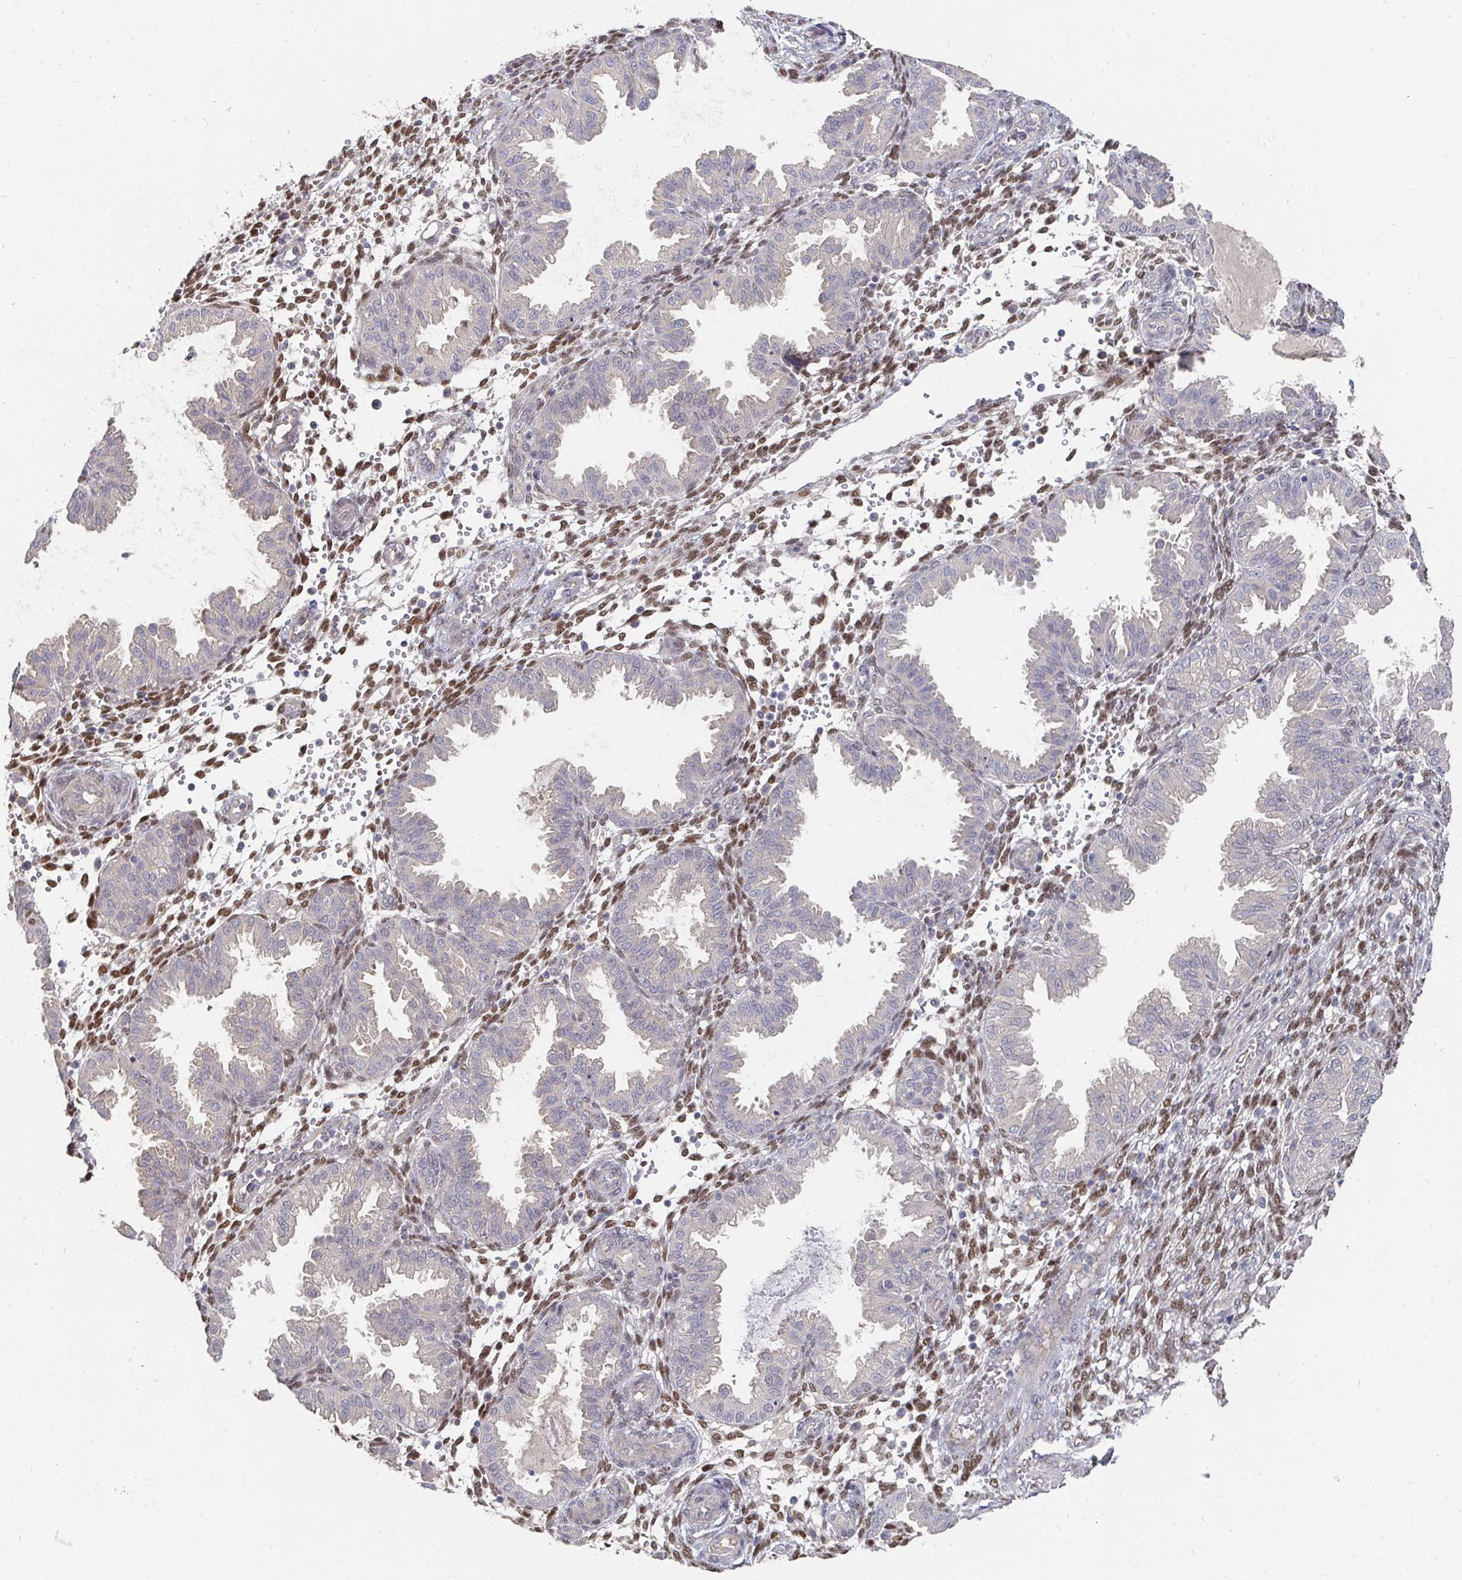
{"staining": {"intensity": "moderate", "quantity": "25%-75%", "location": "nuclear"}, "tissue": "endometrium", "cell_type": "Cells in endometrial stroma", "image_type": "normal", "snomed": [{"axis": "morphology", "description": "Normal tissue, NOS"}, {"axis": "topography", "description": "Endometrium"}], "caption": "The micrograph exhibits immunohistochemical staining of normal endometrium. There is moderate nuclear staining is present in about 25%-75% of cells in endometrial stroma.", "gene": "MEIS1", "patient": {"sex": "female", "age": 33}}